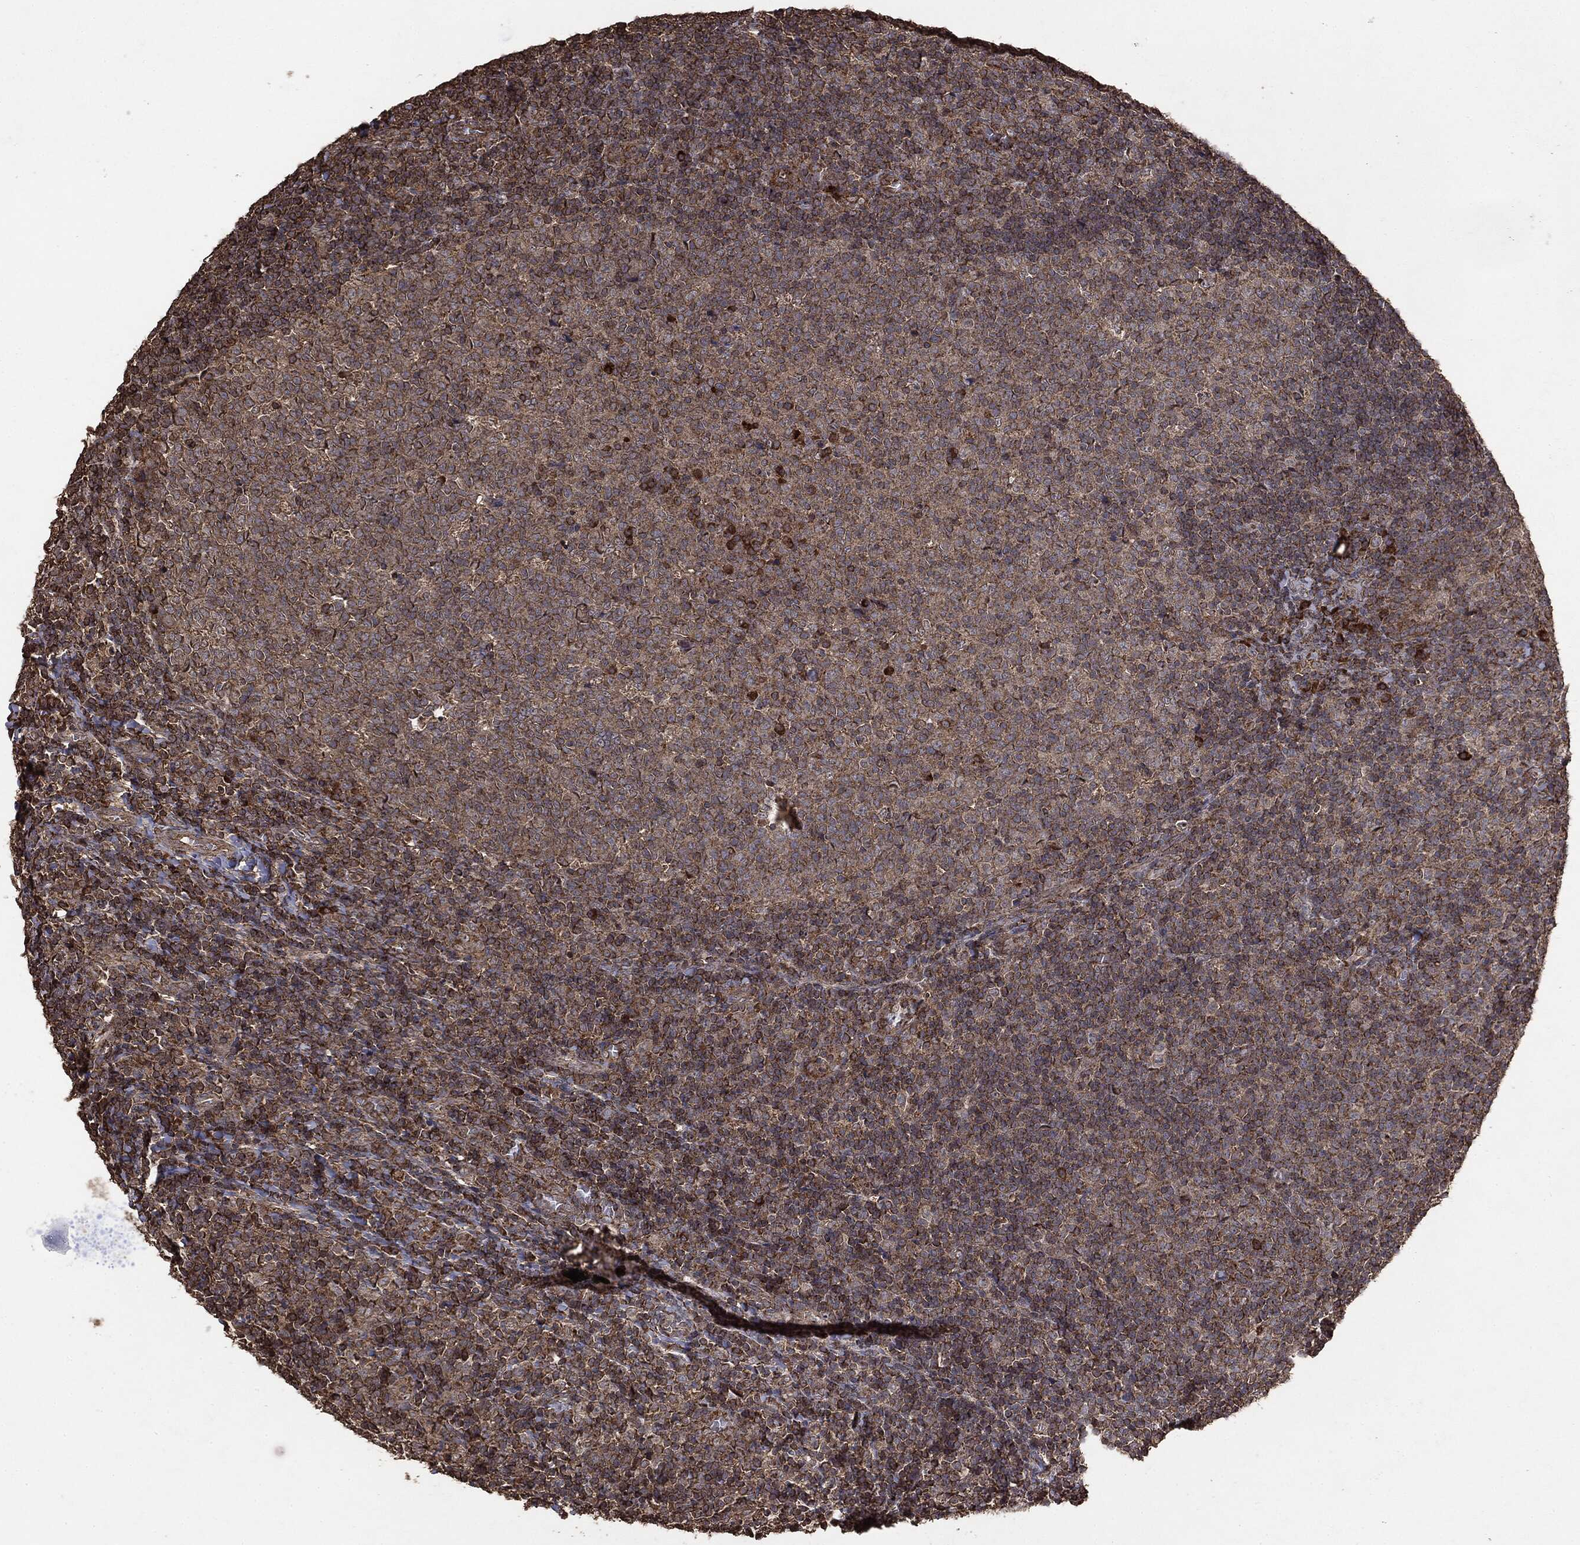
{"staining": {"intensity": "moderate", "quantity": ">75%", "location": "cytoplasmic/membranous"}, "tissue": "tonsil", "cell_type": "Germinal center cells", "image_type": "normal", "snomed": [{"axis": "morphology", "description": "Normal tissue, NOS"}, {"axis": "topography", "description": "Tonsil"}], "caption": "Unremarkable tonsil demonstrates moderate cytoplasmic/membranous positivity in about >75% of germinal center cells (DAB (3,3'-diaminobenzidine) IHC with brightfield microscopy, high magnification)..", "gene": "MTOR", "patient": {"sex": "female", "age": 5}}